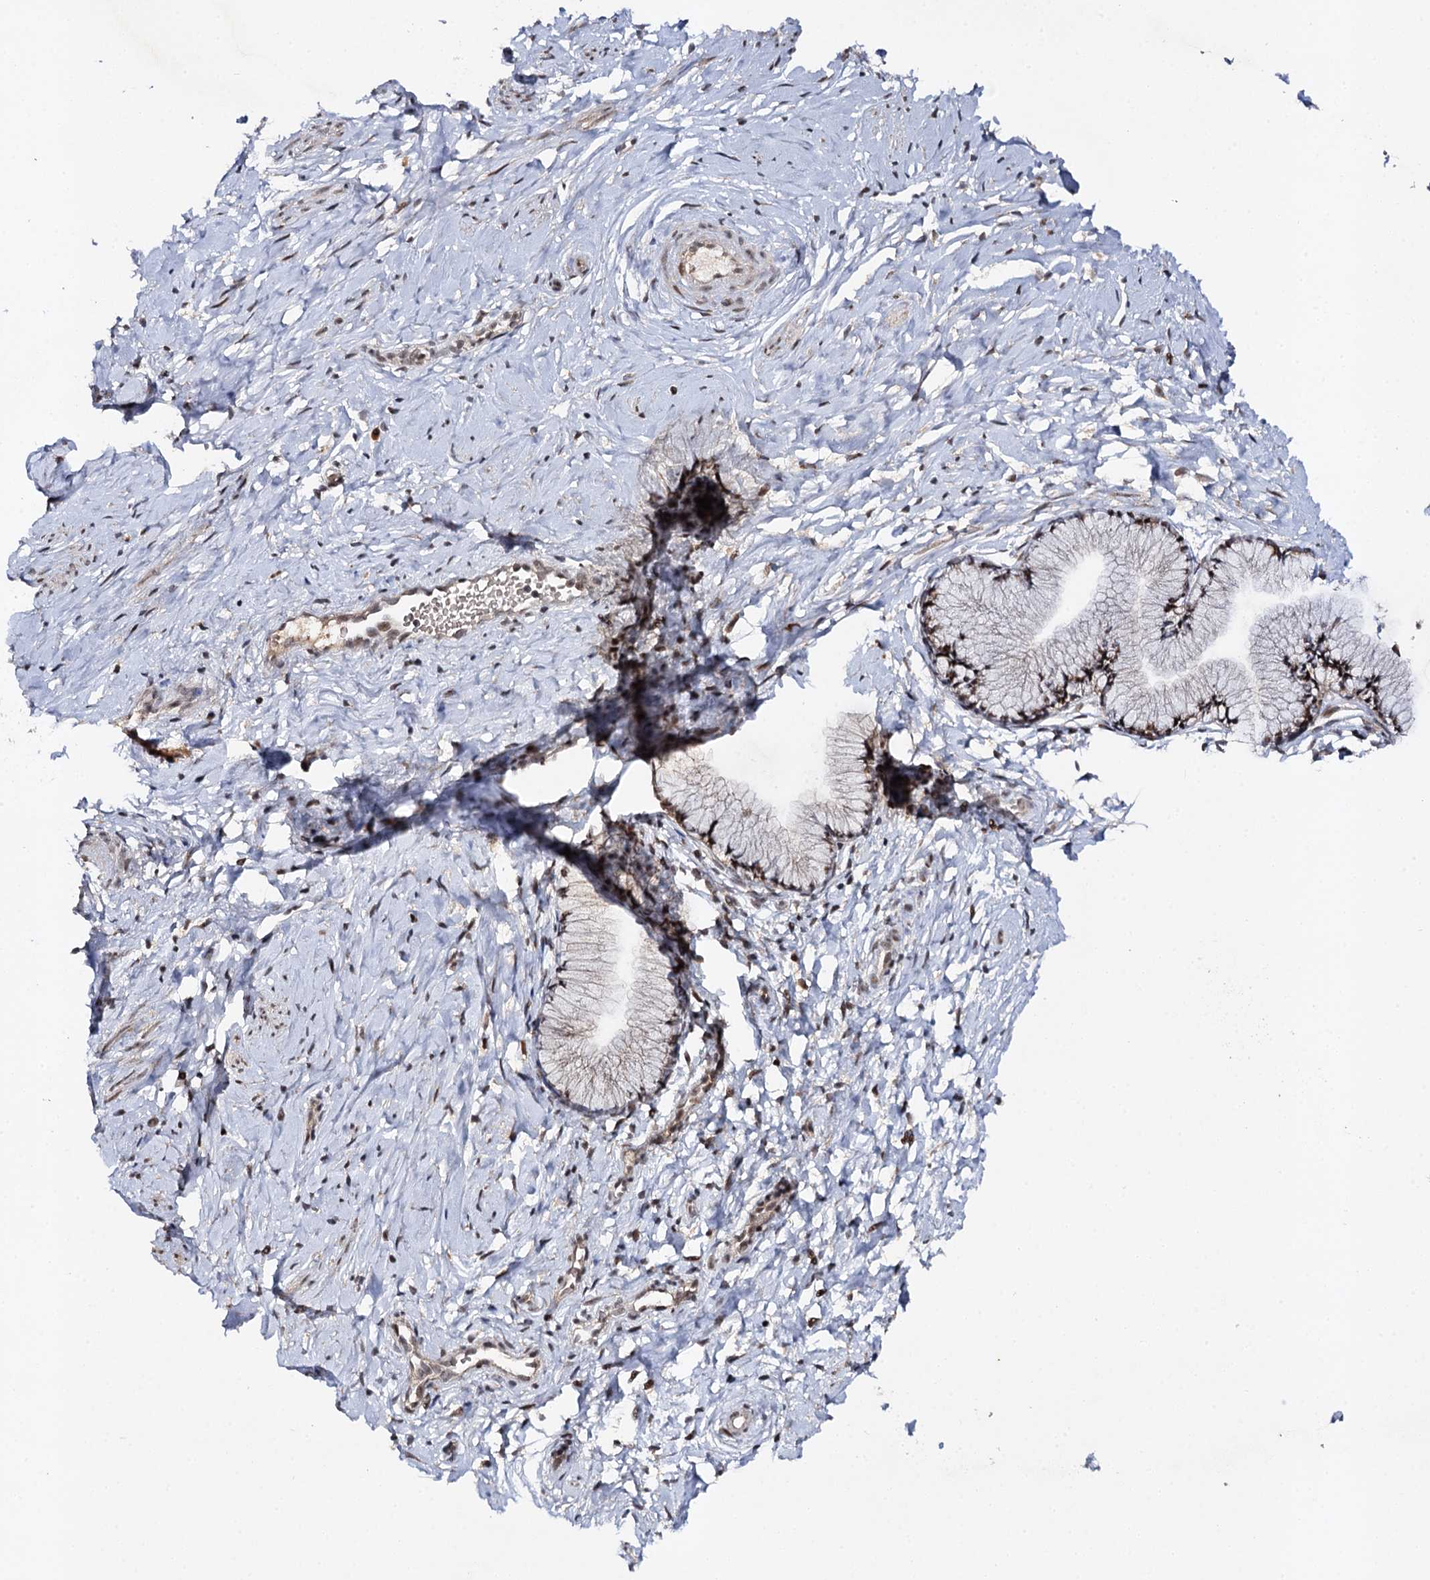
{"staining": {"intensity": "weak", "quantity": "25%-75%", "location": "nuclear"}, "tissue": "cervix", "cell_type": "Glandular cells", "image_type": "normal", "snomed": [{"axis": "morphology", "description": "Normal tissue, NOS"}, {"axis": "topography", "description": "Cervix"}], "caption": "An image of cervix stained for a protein shows weak nuclear brown staining in glandular cells.", "gene": "BUD13", "patient": {"sex": "female", "age": 33}}